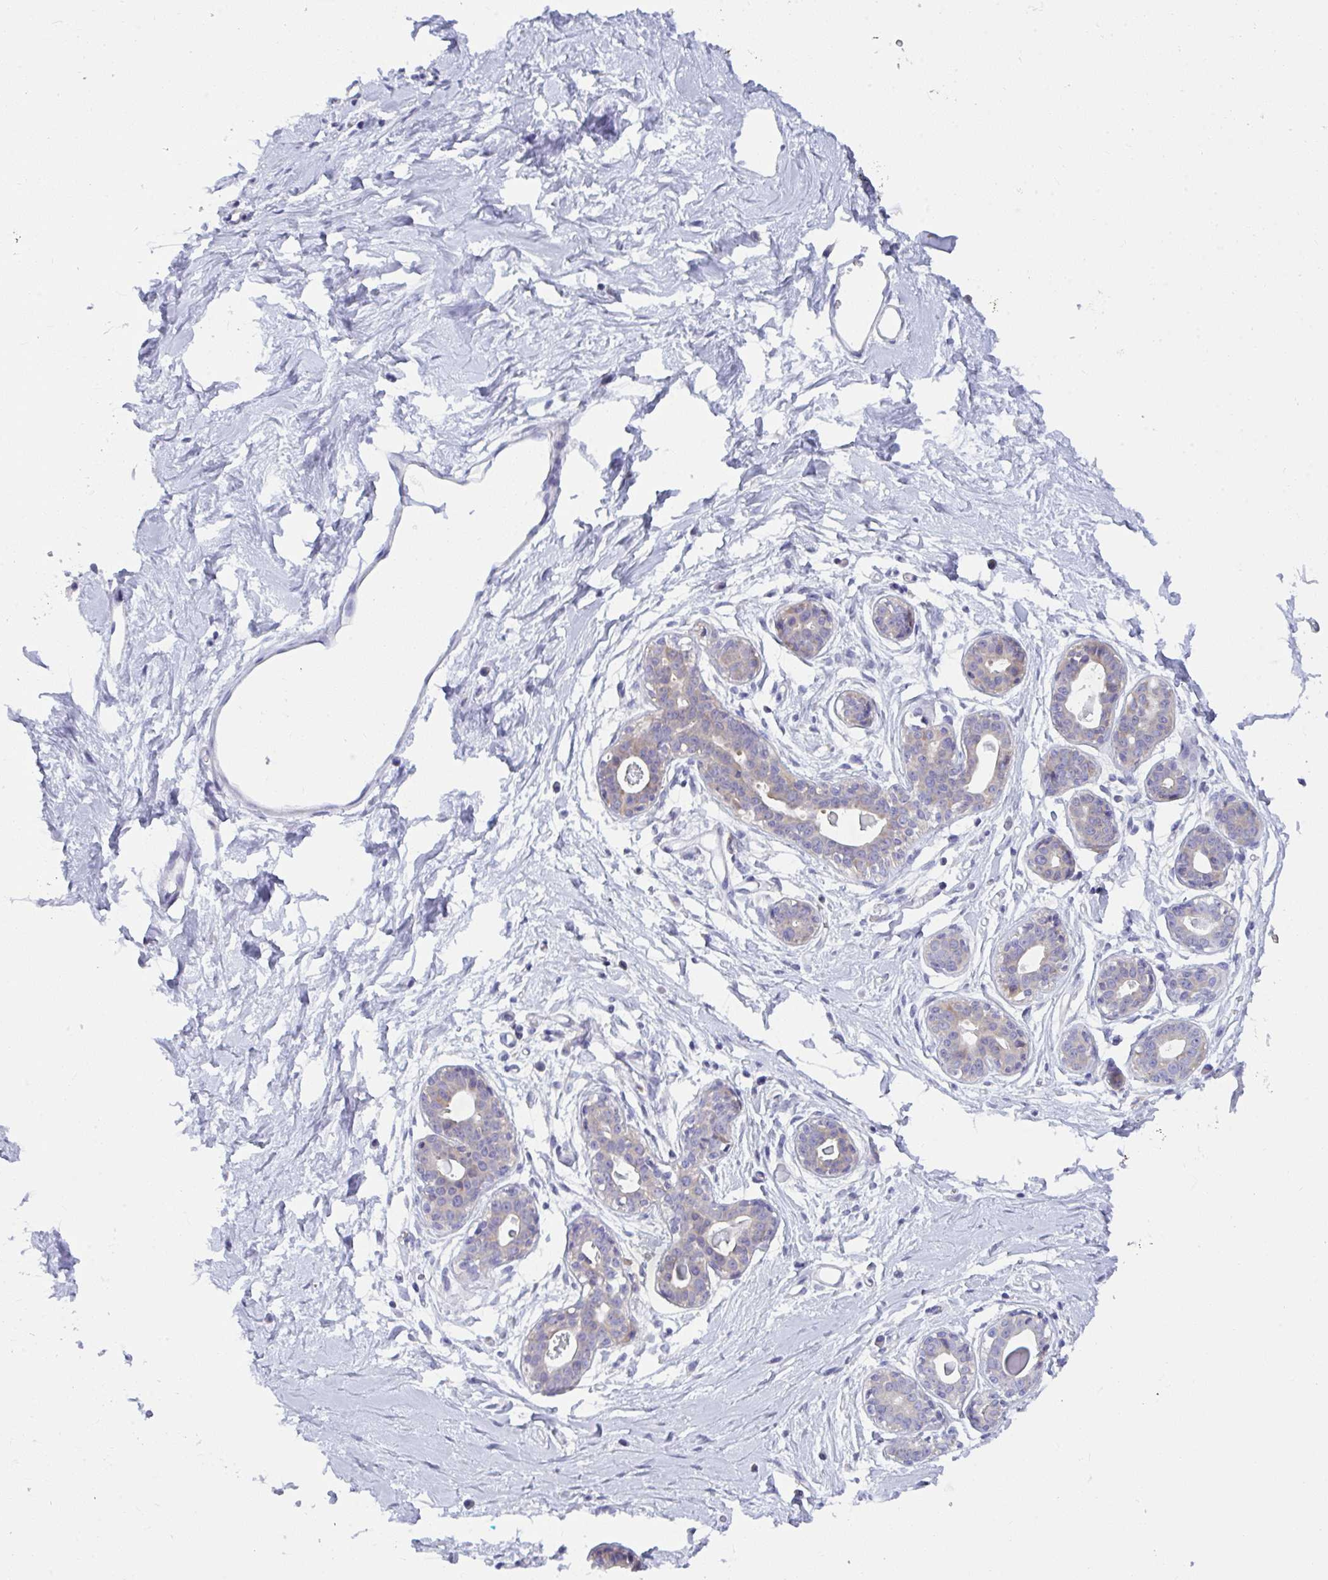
{"staining": {"intensity": "negative", "quantity": "none", "location": "none"}, "tissue": "breast", "cell_type": "Adipocytes", "image_type": "normal", "snomed": [{"axis": "morphology", "description": "Normal tissue, NOS"}, {"axis": "topography", "description": "Breast"}], "caption": "A micrograph of breast stained for a protein reveals no brown staining in adipocytes. Nuclei are stained in blue.", "gene": "SLC30A6", "patient": {"sex": "female", "age": 45}}